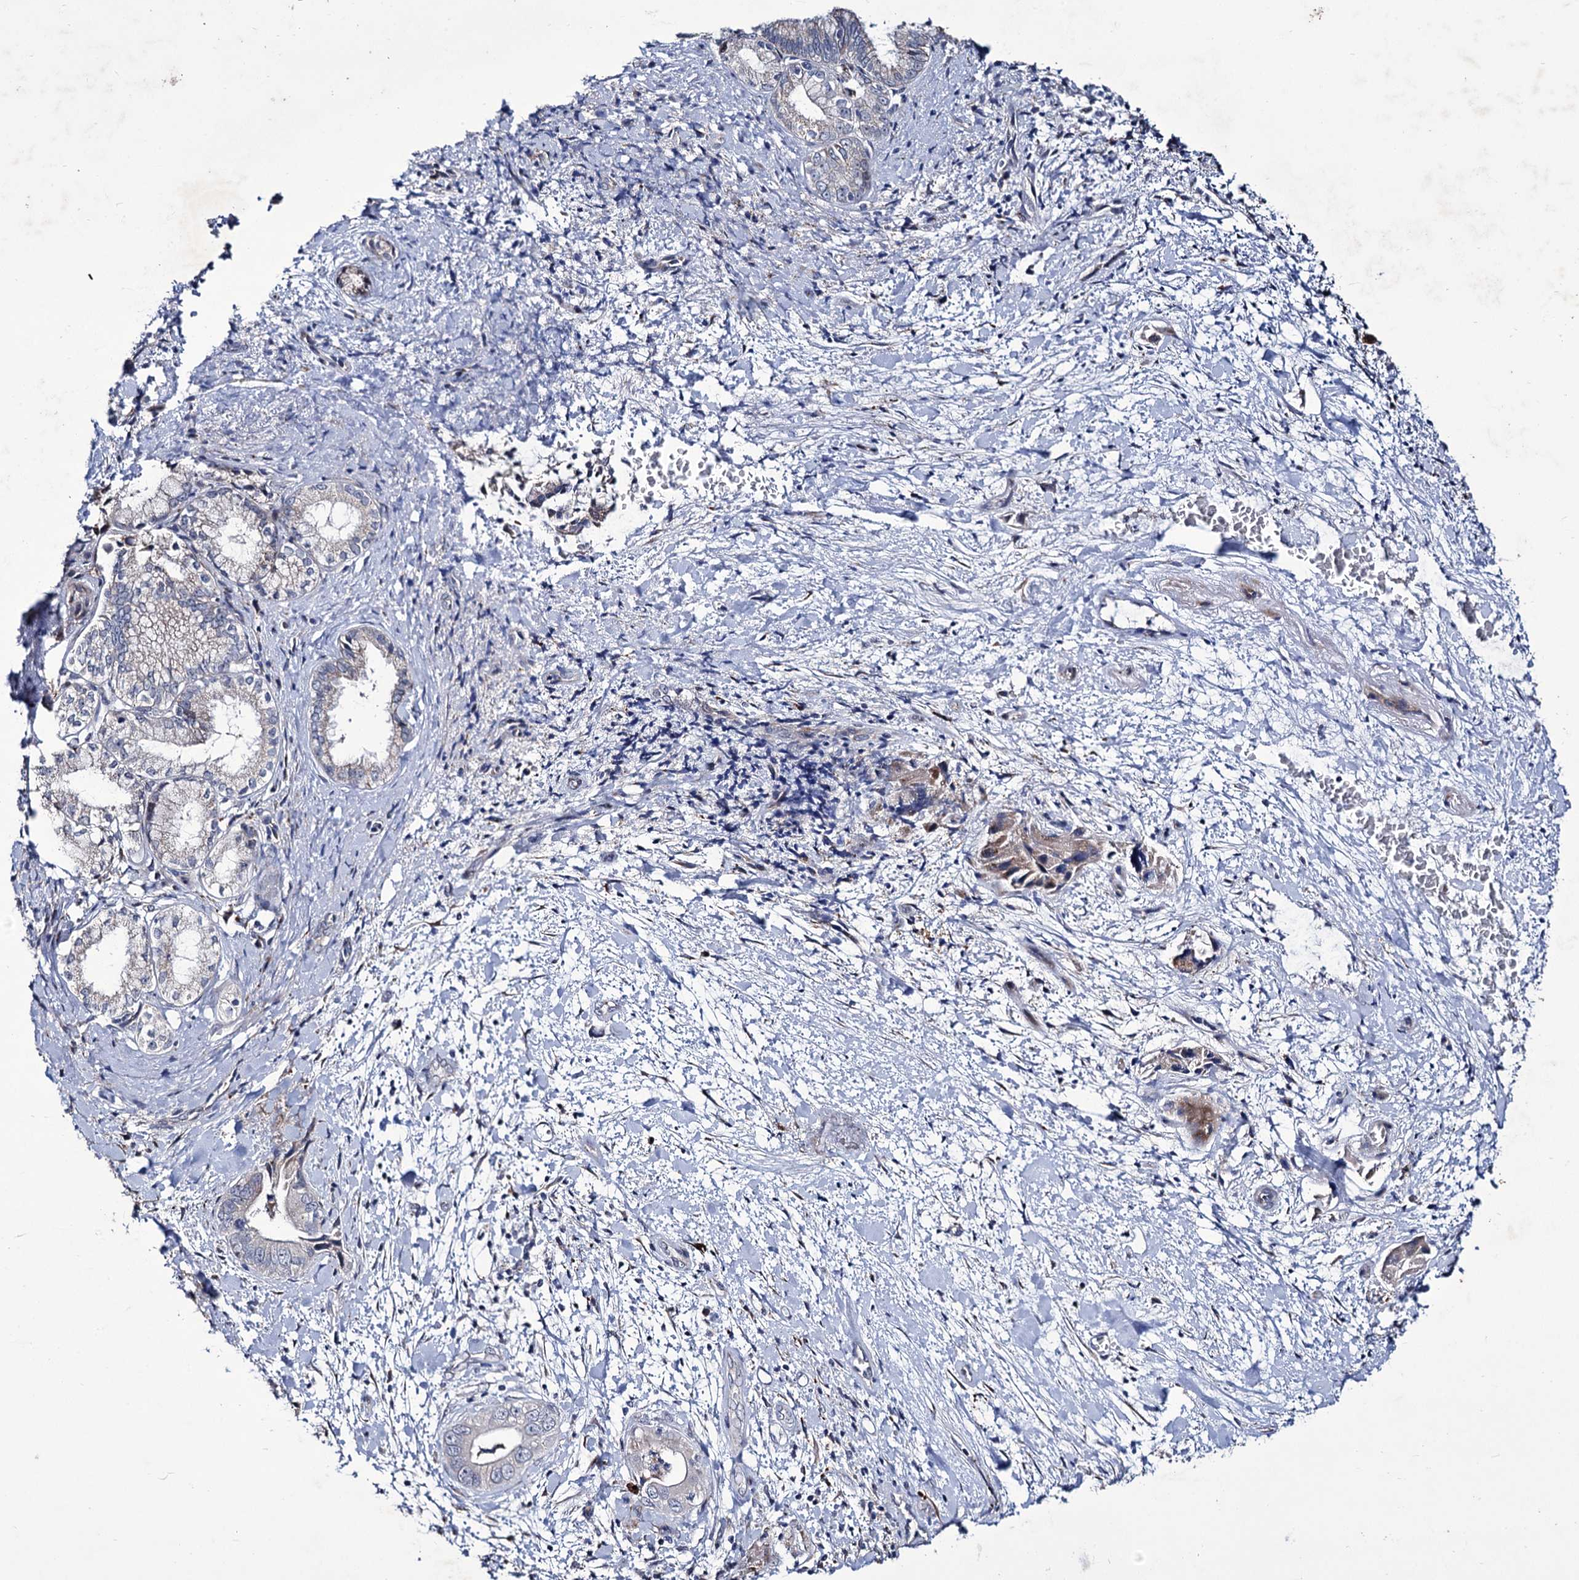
{"staining": {"intensity": "negative", "quantity": "none", "location": "none"}, "tissue": "pancreatic cancer", "cell_type": "Tumor cells", "image_type": "cancer", "snomed": [{"axis": "morphology", "description": "Adenocarcinoma, NOS"}, {"axis": "topography", "description": "Pancreas"}], "caption": "Tumor cells show no significant protein staining in pancreatic cancer (adenocarcinoma).", "gene": "TUBGCP5", "patient": {"sex": "female", "age": 78}}